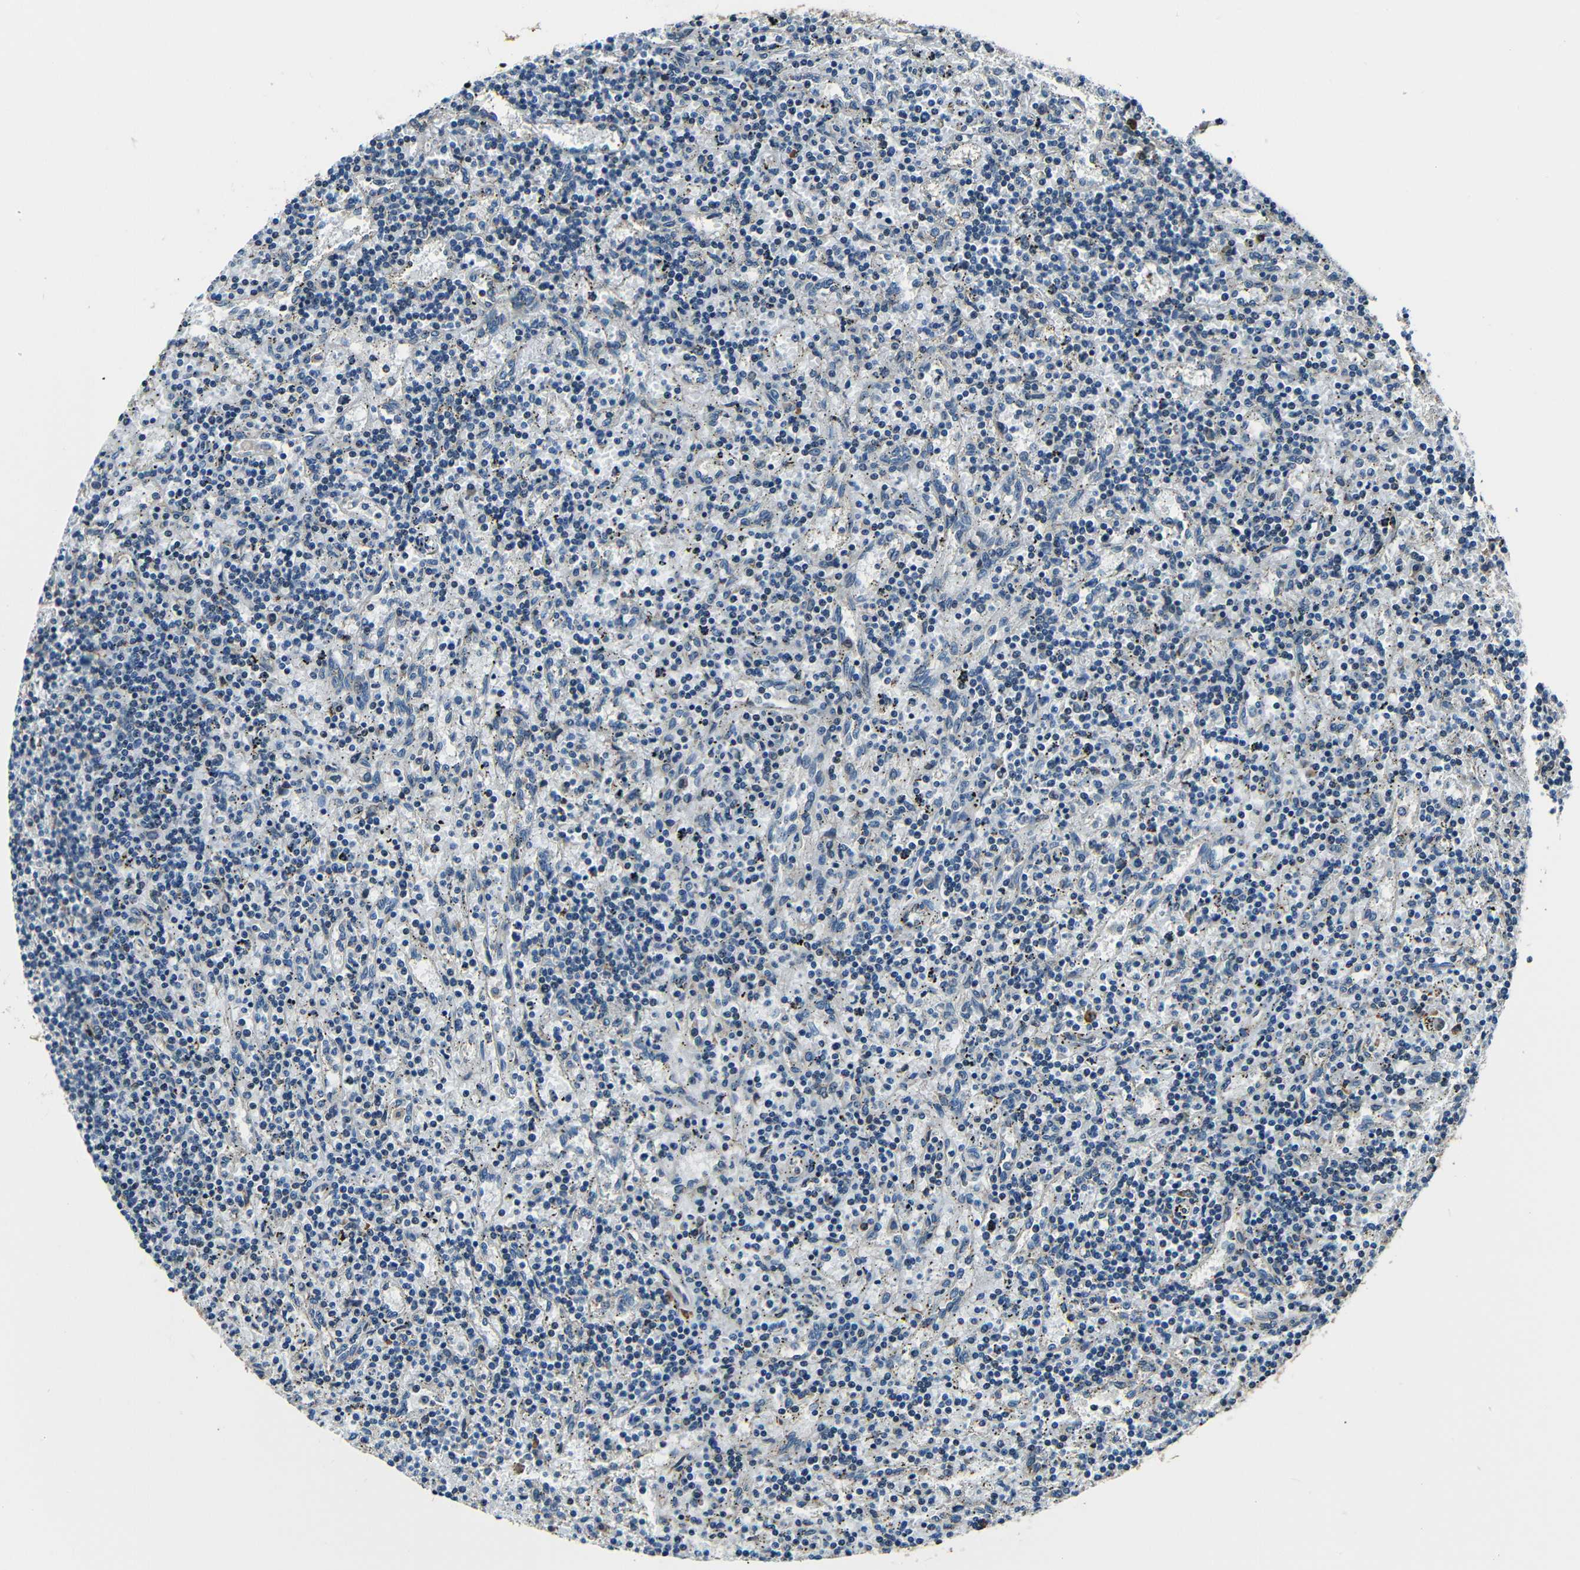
{"staining": {"intensity": "negative", "quantity": "none", "location": "none"}, "tissue": "lymphoma", "cell_type": "Tumor cells", "image_type": "cancer", "snomed": [{"axis": "morphology", "description": "Malignant lymphoma, non-Hodgkin's type, Low grade"}, {"axis": "topography", "description": "Spleen"}], "caption": "Tumor cells show no significant expression in lymphoma.", "gene": "NCBP3", "patient": {"sex": "male", "age": 76}}